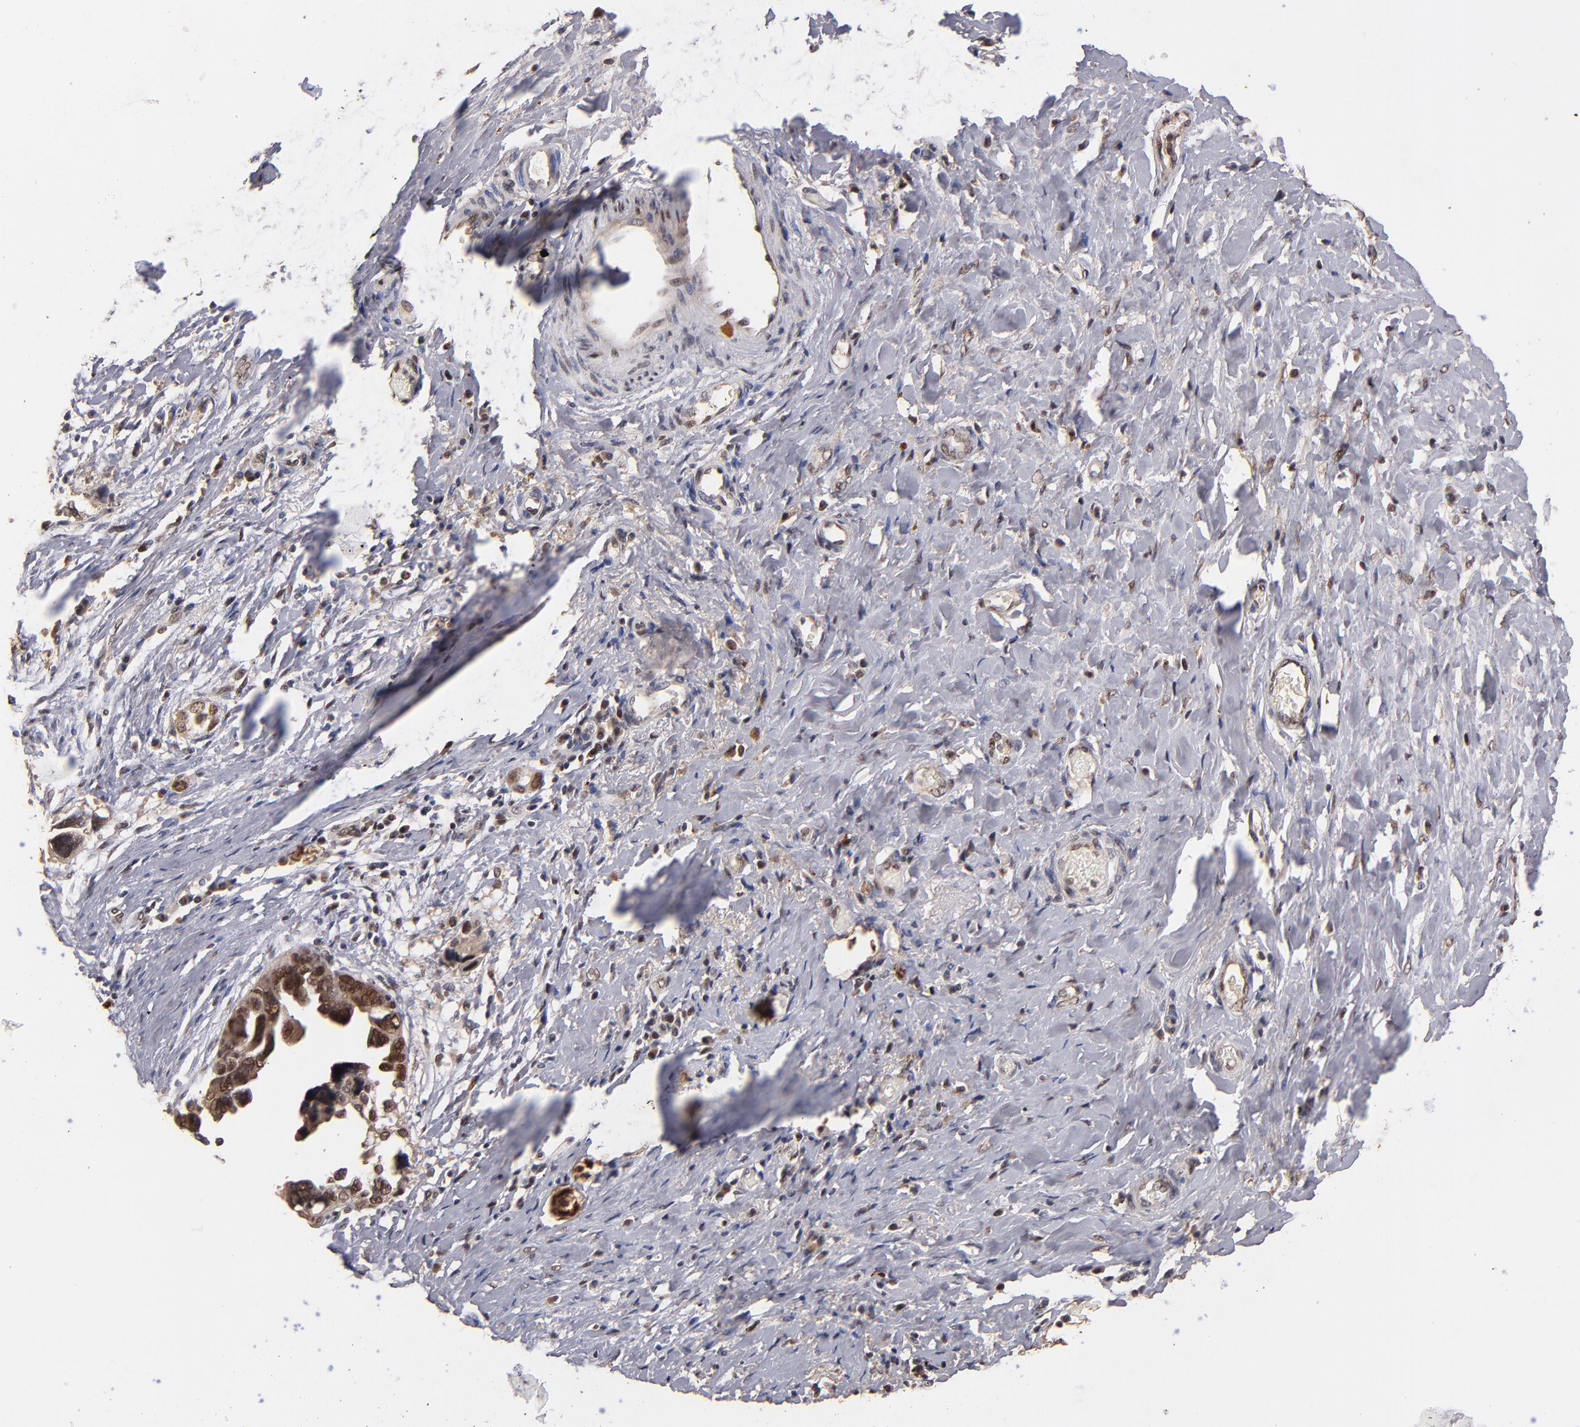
{"staining": {"intensity": "moderate", "quantity": ">75%", "location": "cytoplasmic/membranous,nuclear"}, "tissue": "ovarian cancer", "cell_type": "Tumor cells", "image_type": "cancer", "snomed": [{"axis": "morphology", "description": "Cystadenocarcinoma, serous, NOS"}, {"axis": "topography", "description": "Ovary"}], "caption": "The immunohistochemical stain highlights moderate cytoplasmic/membranous and nuclear positivity in tumor cells of ovarian cancer tissue.", "gene": "EAPP", "patient": {"sex": "female", "age": 63}}